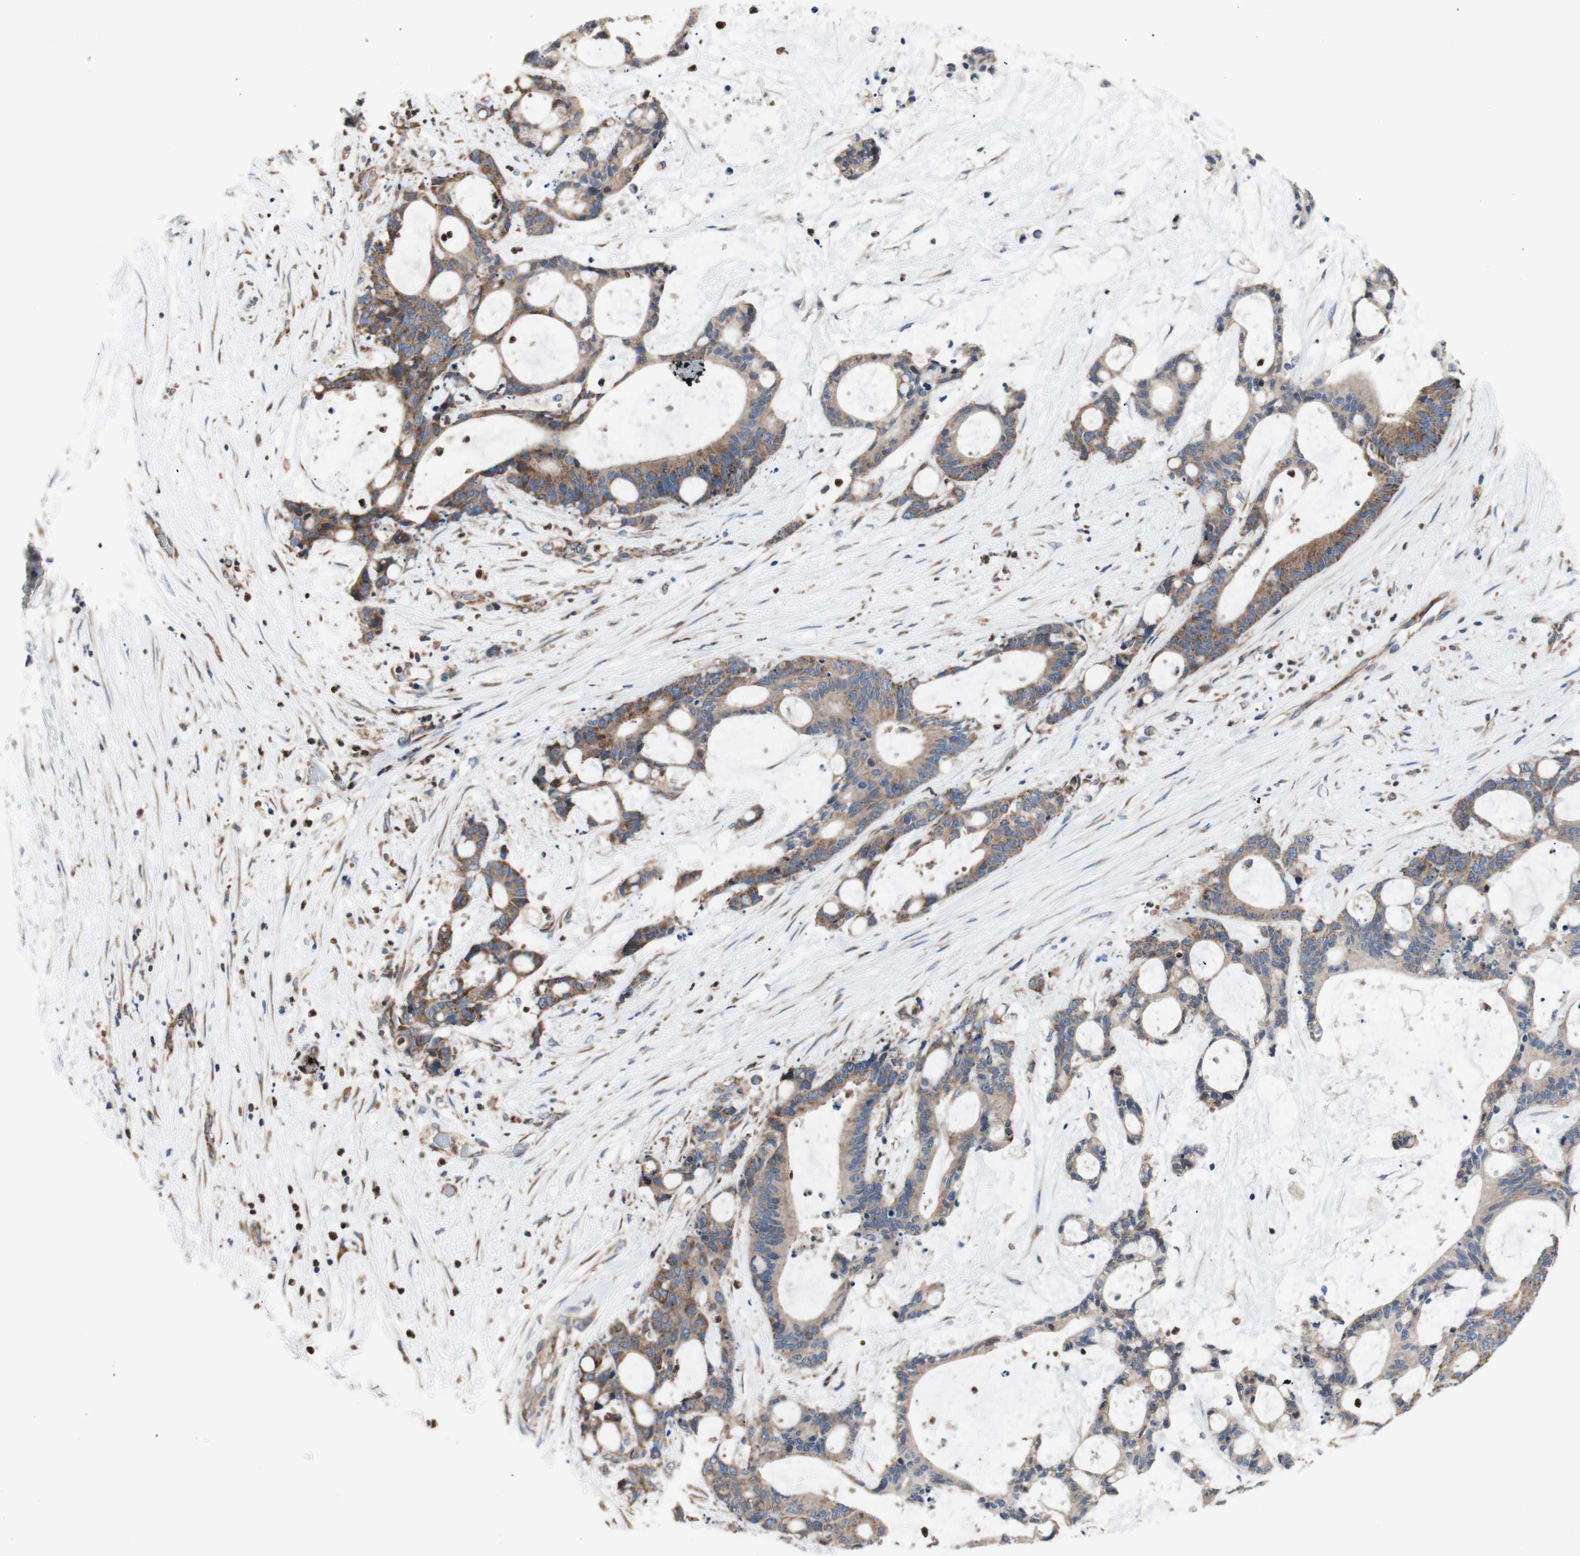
{"staining": {"intensity": "moderate", "quantity": ">75%", "location": "cytoplasmic/membranous"}, "tissue": "liver cancer", "cell_type": "Tumor cells", "image_type": "cancer", "snomed": [{"axis": "morphology", "description": "Cholangiocarcinoma"}, {"axis": "topography", "description": "Liver"}], "caption": "Liver cancer (cholangiocarcinoma) stained with a protein marker reveals moderate staining in tumor cells.", "gene": "FMR1", "patient": {"sex": "female", "age": 73}}